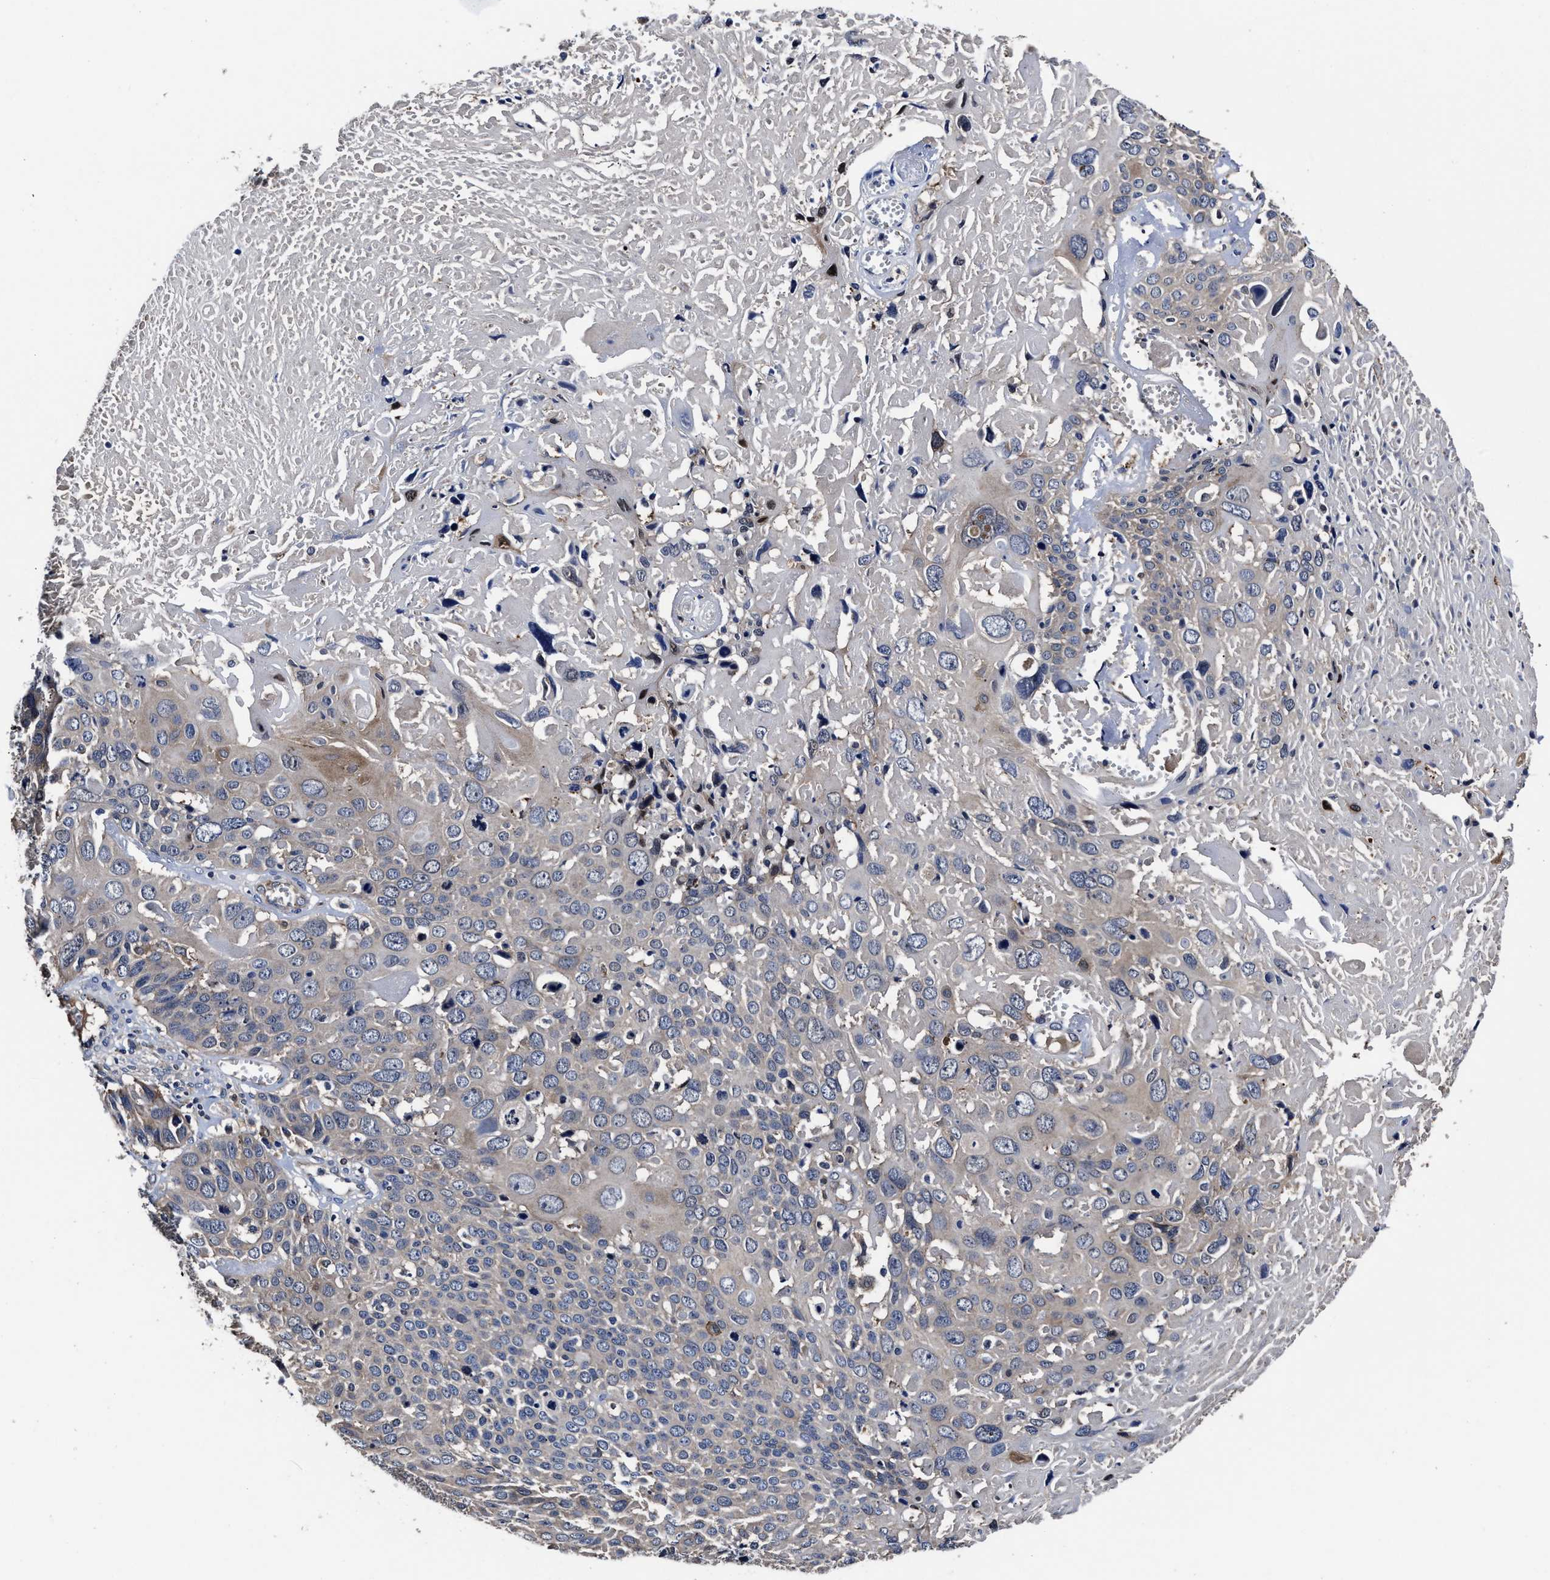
{"staining": {"intensity": "weak", "quantity": "<25%", "location": "cytoplasmic/membranous"}, "tissue": "cervical cancer", "cell_type": "Tumor cells", "image_type": "cancer", "snomed": [{"axis": "morphology", "description": "Squamous cell carcinoma, NOS"}, {"axis": "topography", "description": "Cervix"}], "caption": "High power microscopy photomicrograph of an IHC histopathology image of squamous cell carcinoma (cervical), revealing no significant expression in tumor cells.", "gene": "SOCS5", "patient": {"sex": "female", "age": 74}}